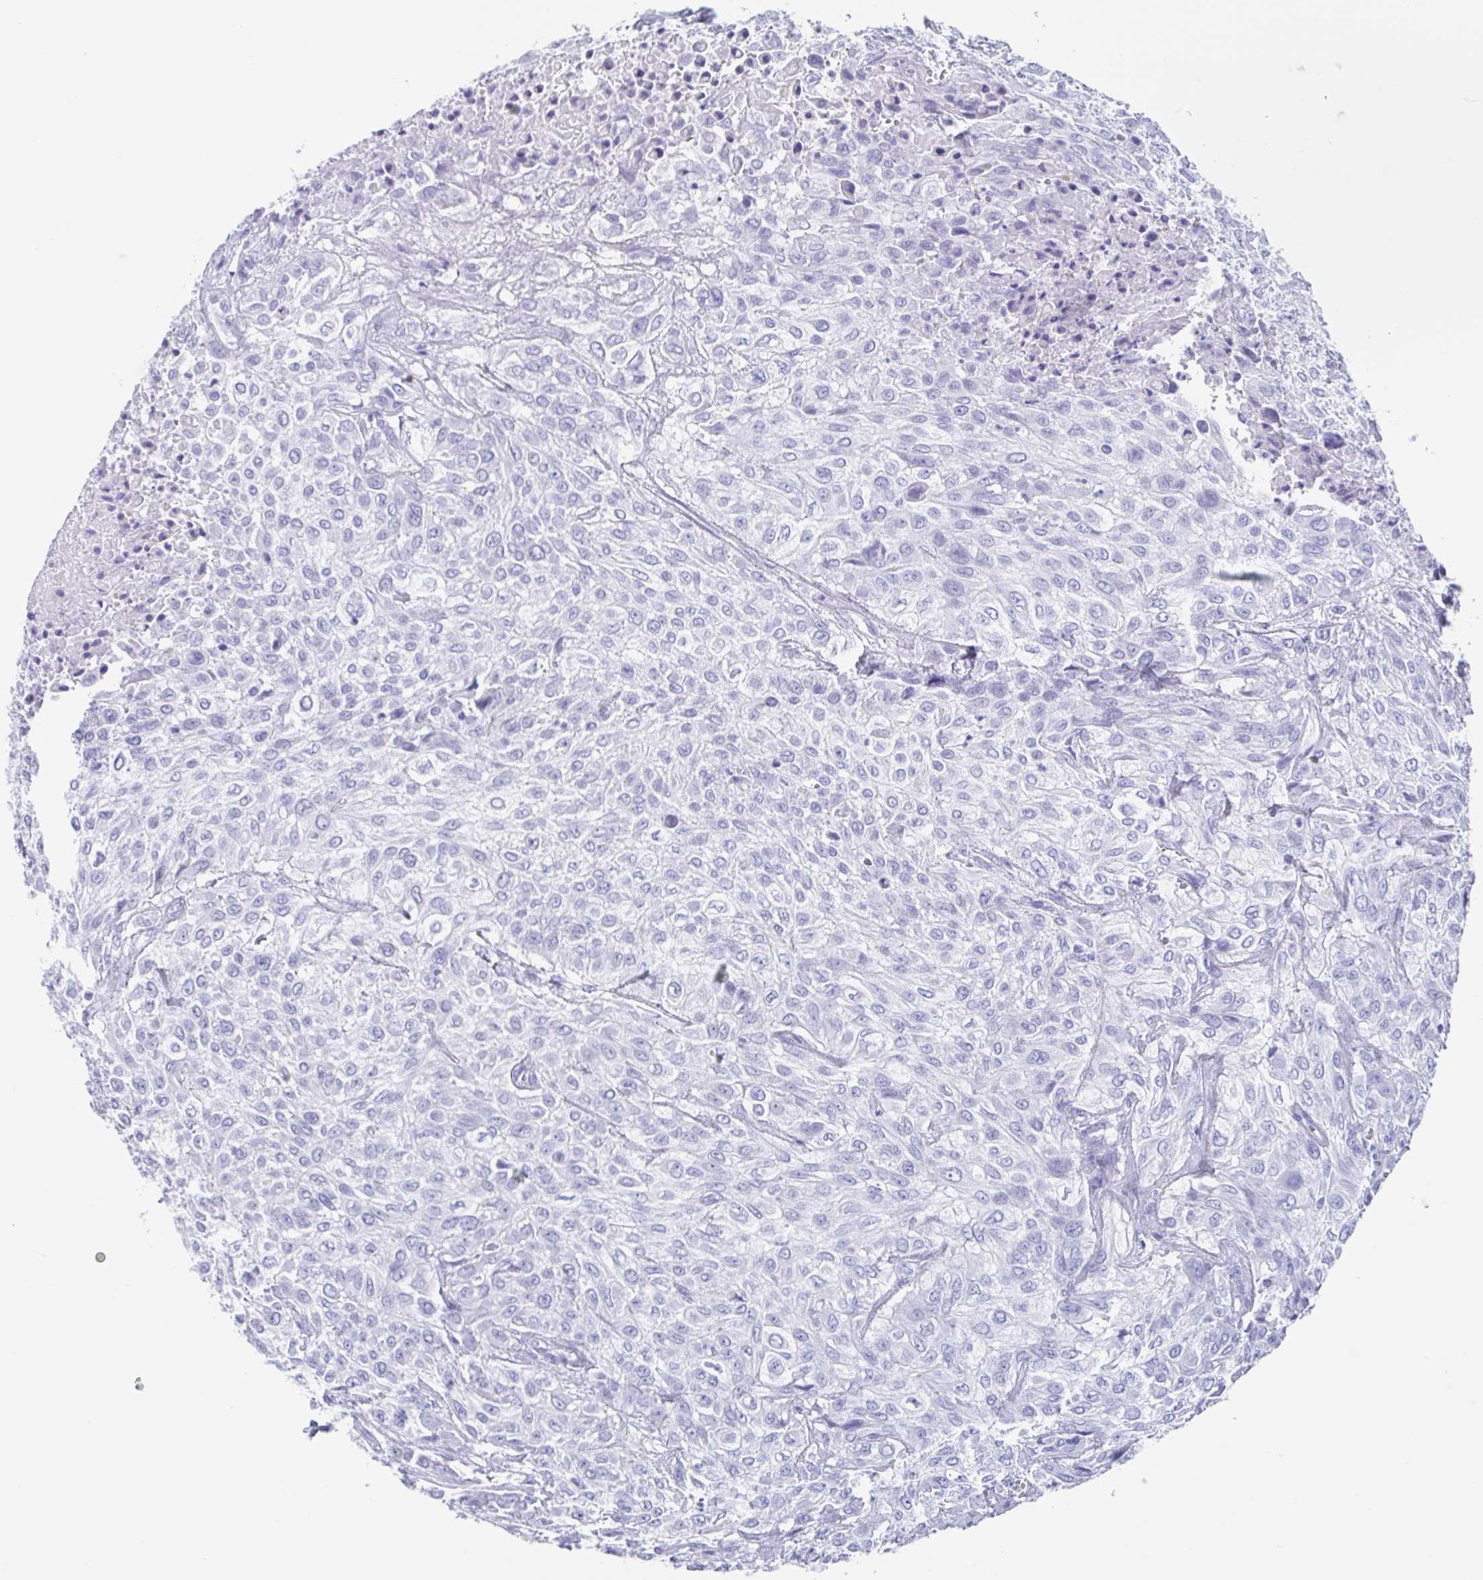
{"staining": {"intensity": "negative", "quantity": "none", "location": "none"}, "tissue": "urothelial cancer", "cell_type": "Tumor cells", "image_type": "cancer", "snomed": [{"axis": "morphology", "description": "Urothelial carcinoma, High grade"}, {"axis": "topography", "description": "Urinary bladder"}], "caption": "High-grade urothelial carcinoma was stained to show a protein in brown. There is no significant positivity in tumor cells. (DAB (3,3'-diaminobenzidine) immunohistochemistry (IHC) visualized using brightfield microscopy, high magnification).", "gene": "C10orf53", "patient": {"sex": "male", "age": 57}}